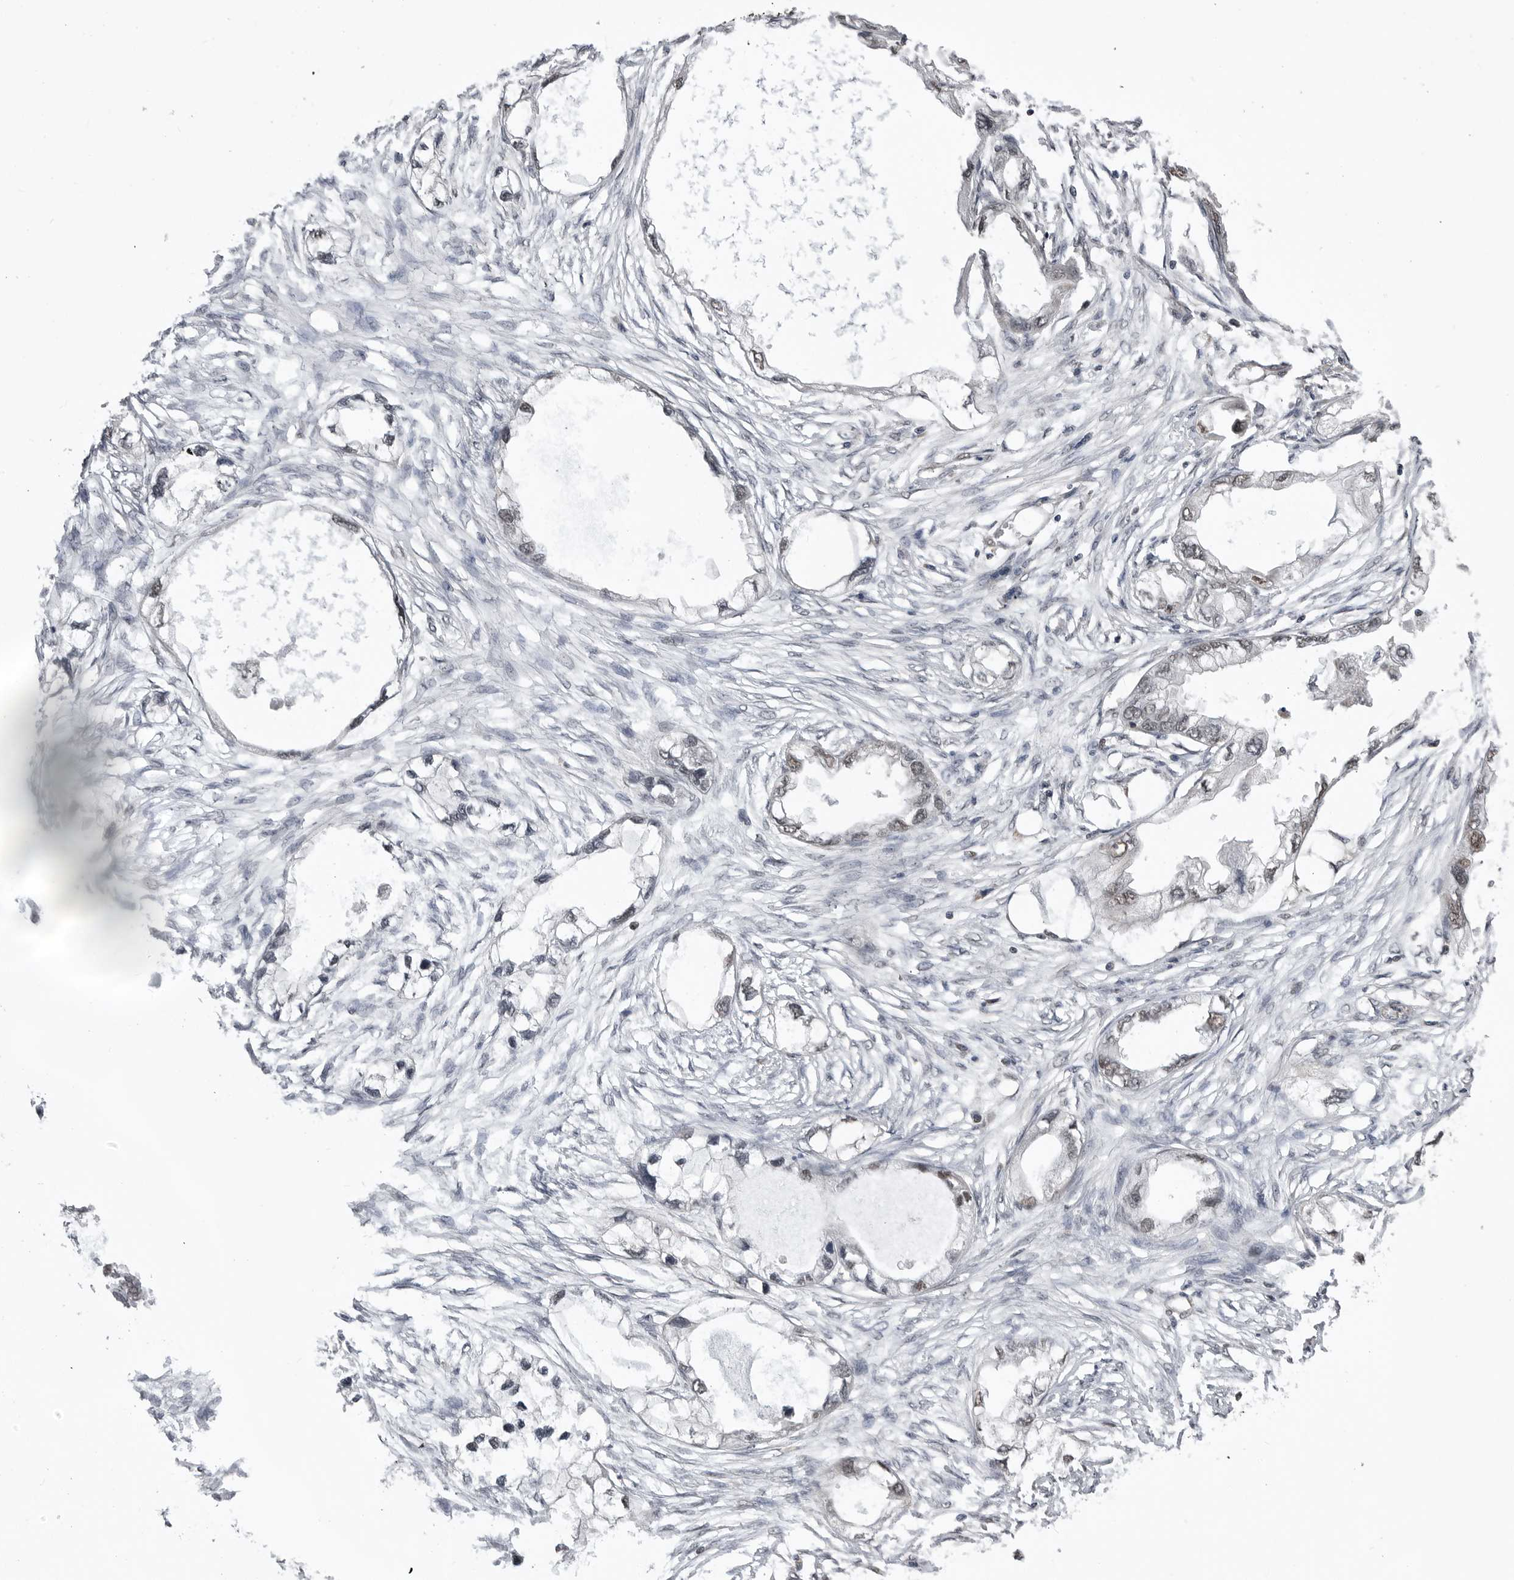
{"staining": {"intensity": "weak", "quantity": ">75%", "location": "nuclear"}, "tissue": "endometrial cancer", "cell_type": "Tumor cells", "image_type": "cancer", "snomed": [{"axis": "morphology", "description": "Adenocarcinoma, NOS"}, {"axis": "morphology", "description": "Adenocarcinoma, metastatic, NOS"}, {"axis": "topography", "description": "Adipose tissue"}, {"axis": "topography", "description": "Endometrium"}], "caption": "Protein expression analysis of adenocarcinoma (endometrial) displays weak nuclear expression in approximately >75% of tumor cells.", "gene": "SMARCC1", "patient": {"sex": "female", "age": 67}}